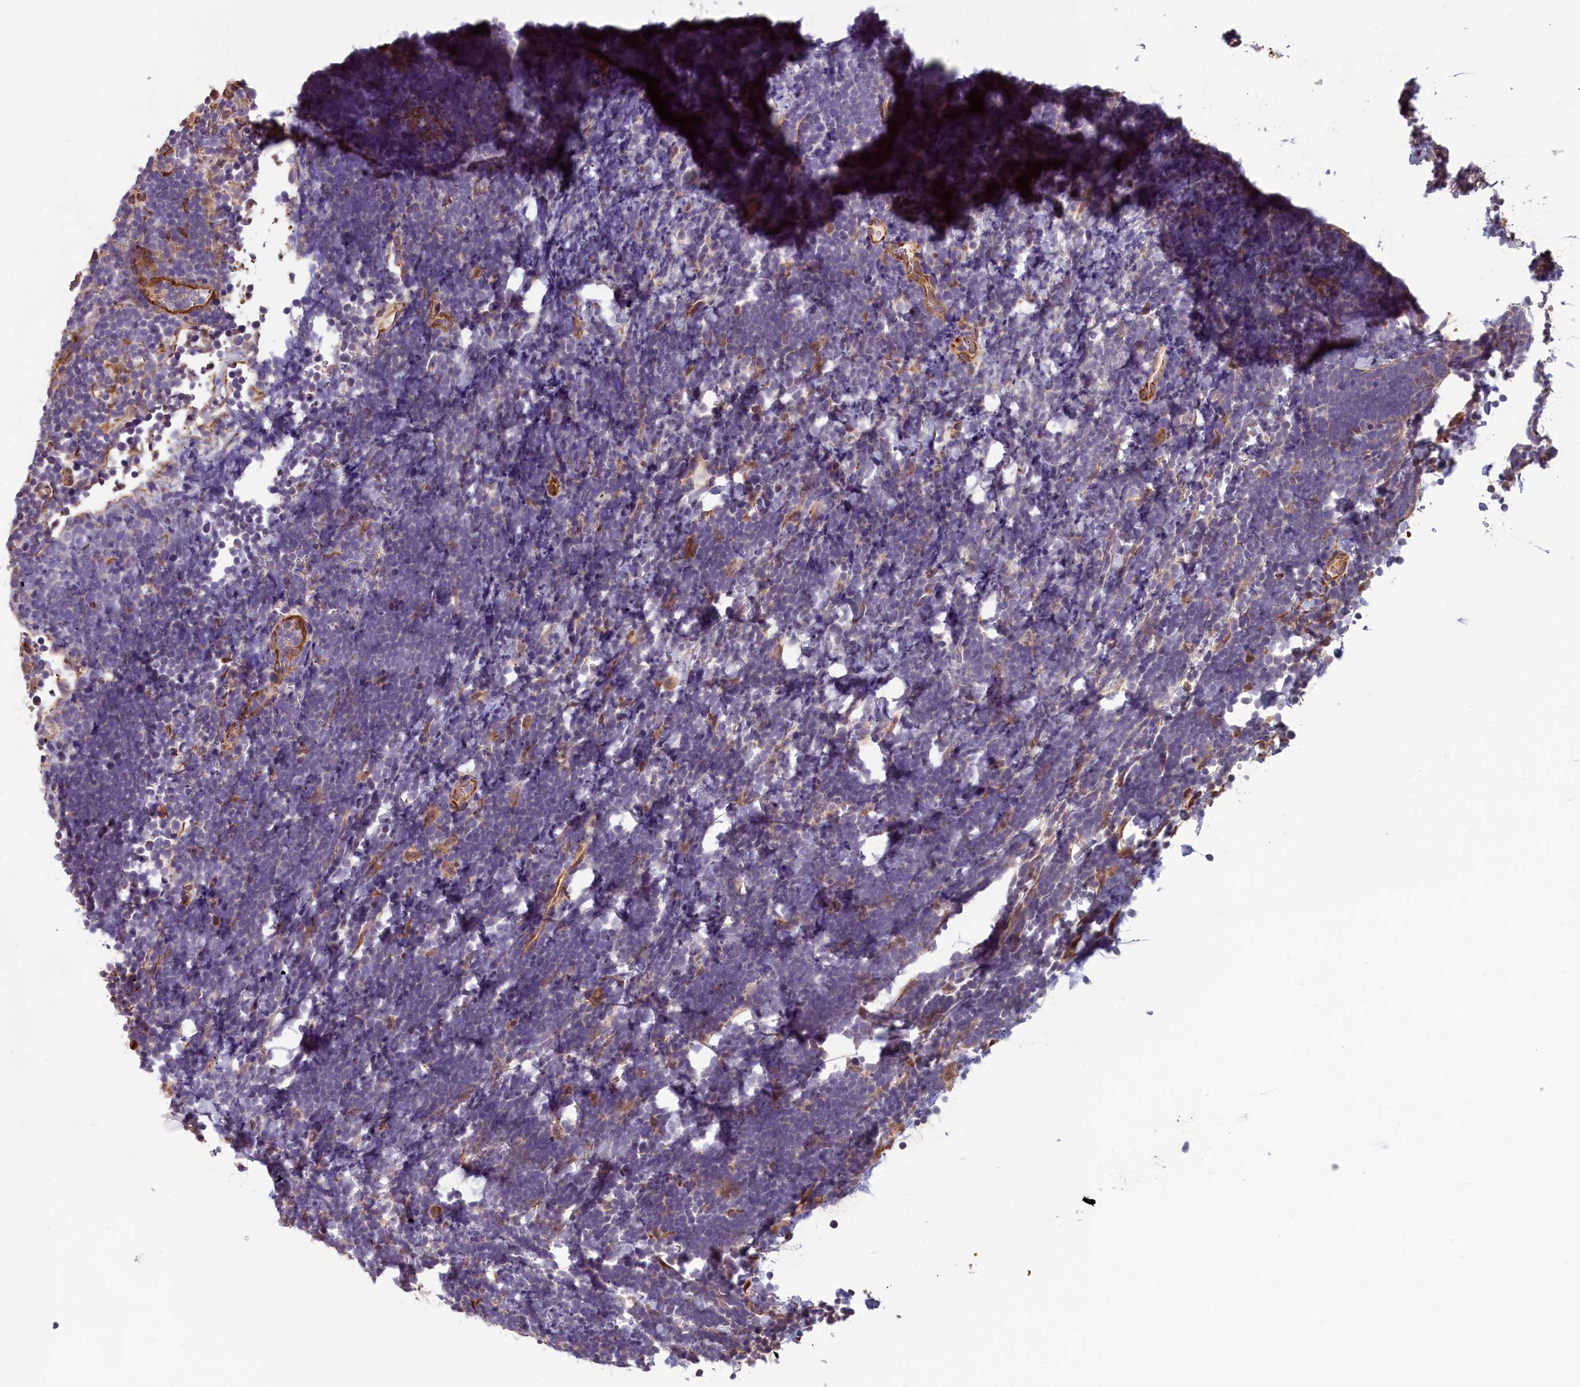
{"staining": {"intensity": "negative", "quantity": "none", "location": "none"}, "tissue": "lymphoma", "cell_type": "Tumor cells", "image_type": "cancer", "snomed": [{"axis": "morphology", "description": "Malignant lymphoma, non-Hodgkin's type, High grade"}, {"axis": "topography", "description": "Lymph node"}], "caption": "A photomicrograph of lymphoma stained for a protein demonstrates no brown staining in tumor cells.", "gene": "ACSBG1", "patient": {"sex": "male", "age": 13}}